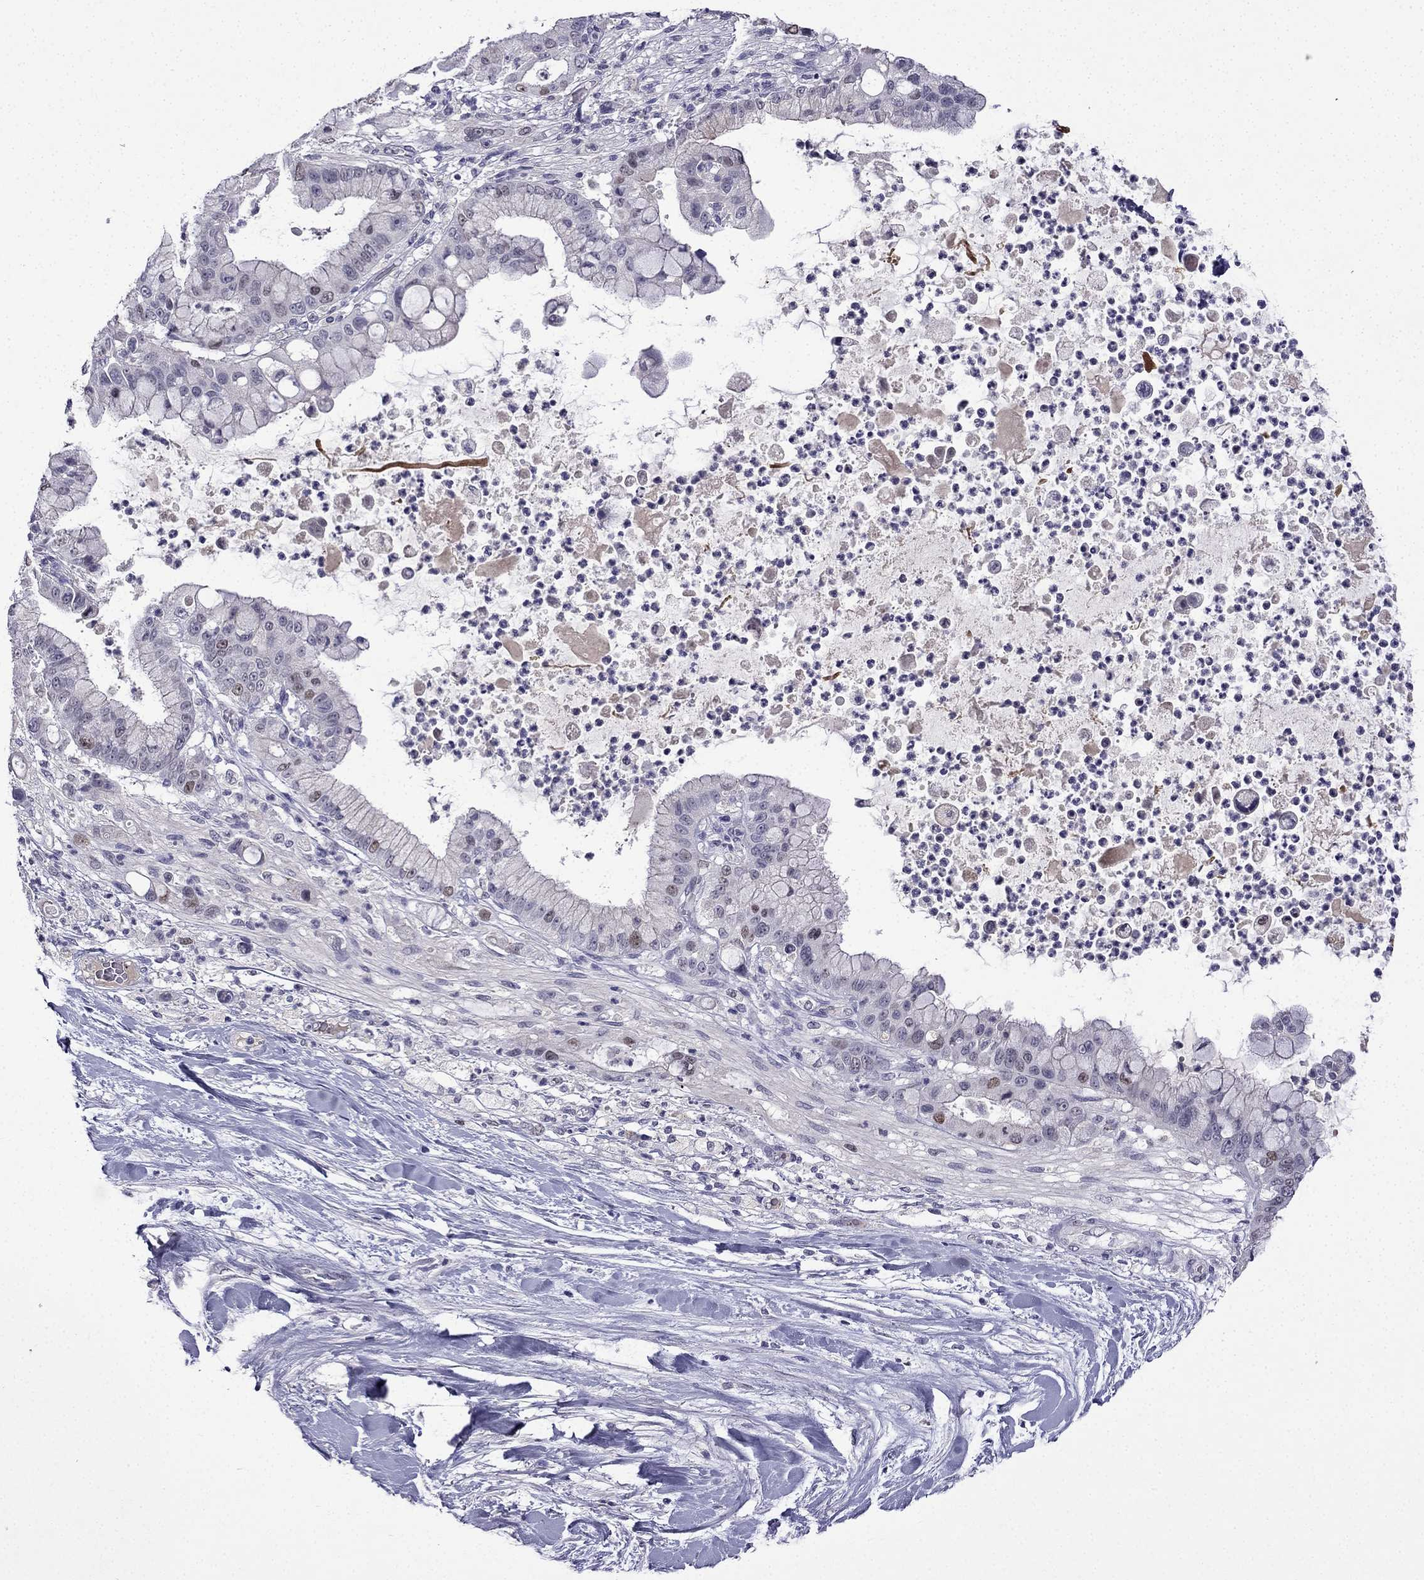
{"staining": {"intensity": "moderate", "quantity": "<25%", "location": "nuclear"}, "tissue": "liver cancer", "cell_type": "Tumor cells", "image_type": "cancer", "snomed": [{"axis": "morphology", "description": "Cholangiocarcinoma"}, {"axis": "topography", "description": "Liver"}], "caption": "Brown immunohistochemical staining in liver cholangiocarcinoma exhibits moderate nuclear expression in approximately <25% of tumor cells. The staining was performed using DAB, with brown indicating positive protein expression. Nuclei are stained blue with hematoxylin.", "gene": "UHRF1", "patient": {"sex": "female", "age": 54}}